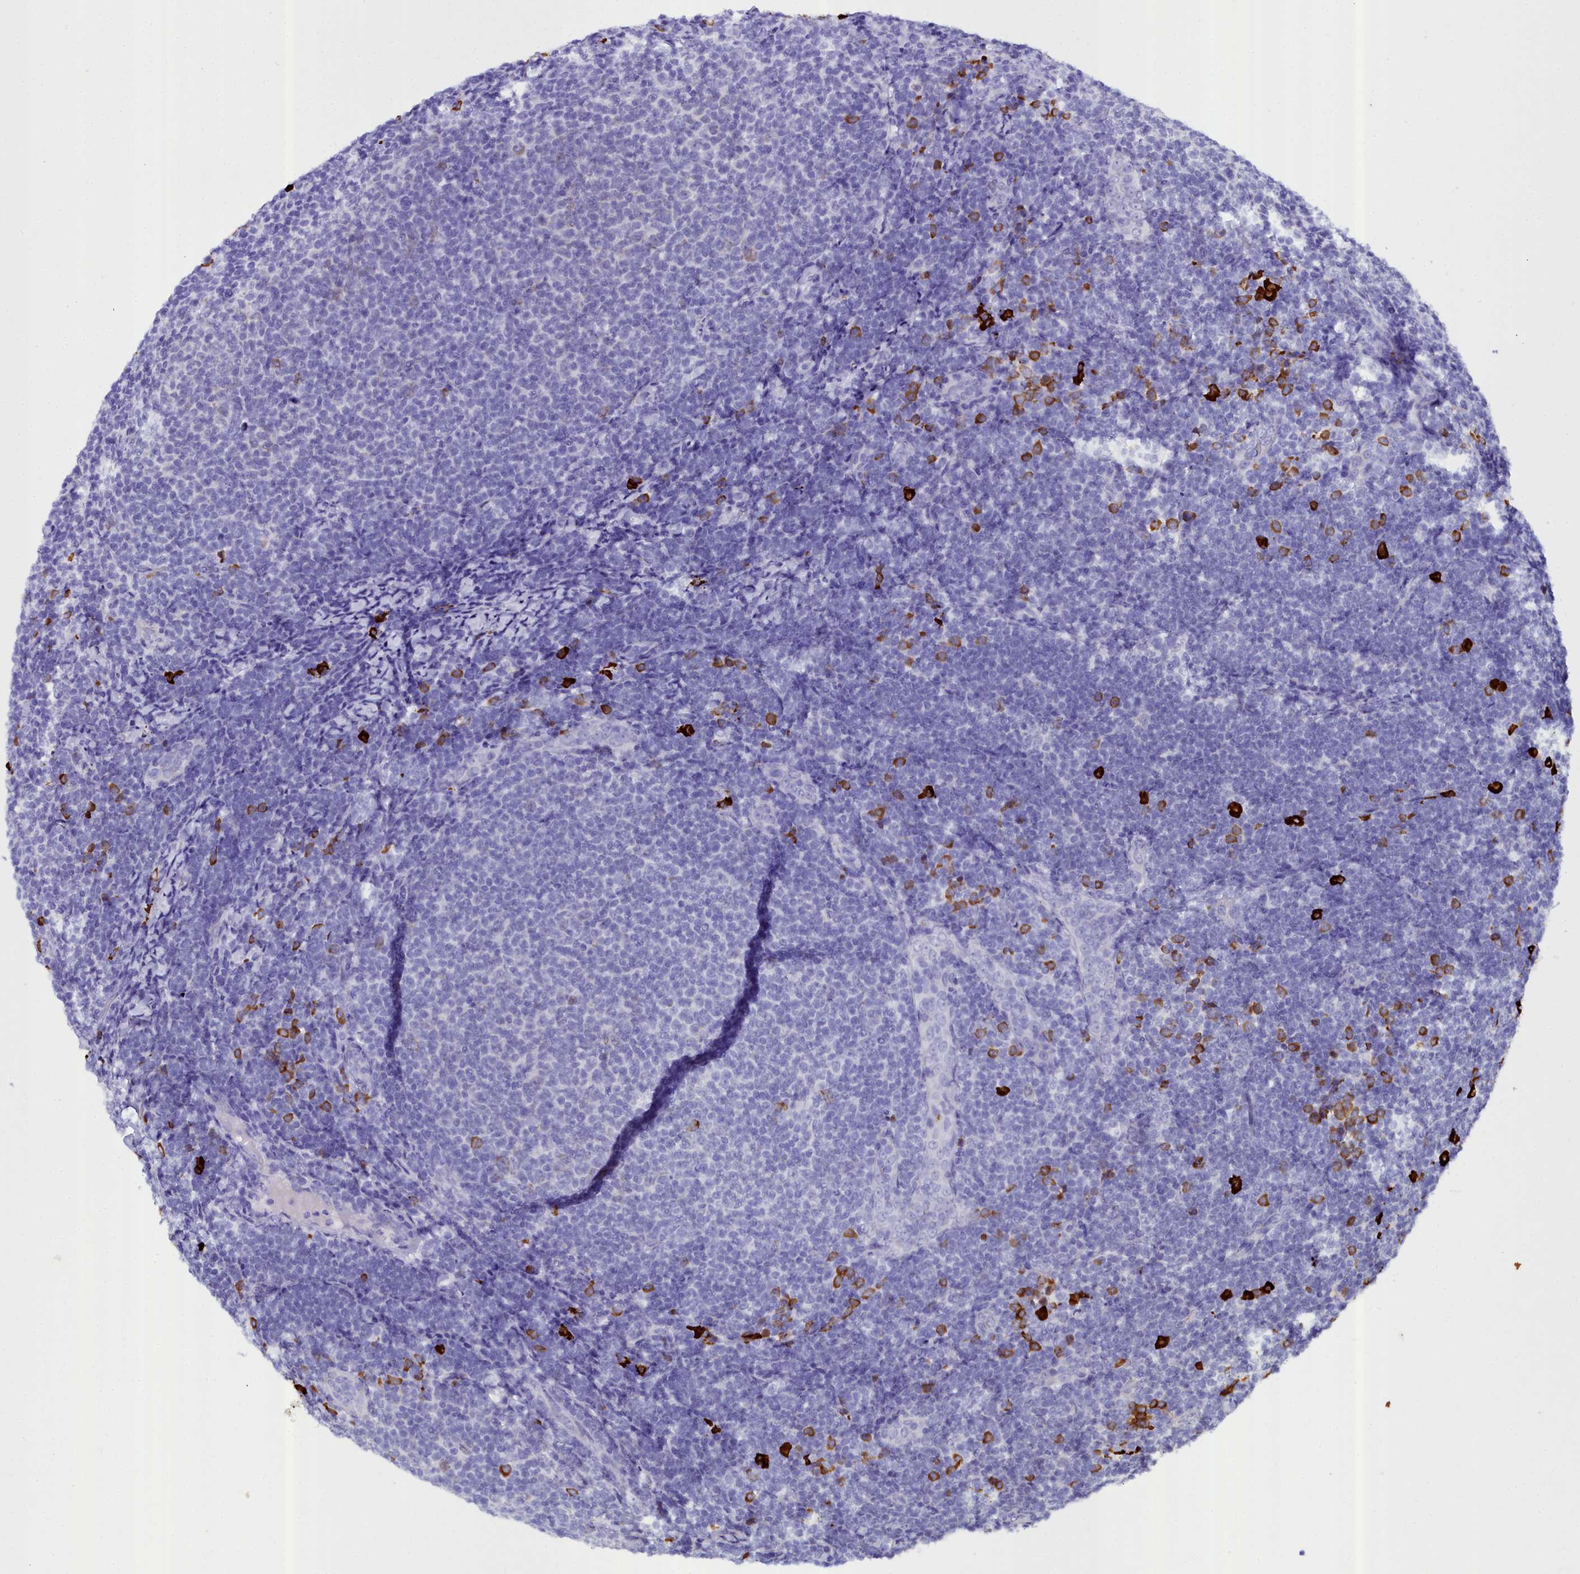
{"staining": {"intensity": "negative", "quantity": "none", "location": "none"}, "tissue": "lymphoma", "cell_type": "Tumor cells", "image_type": "cancer", "snomed": [{"axis": "morphology", "description": "Malignant lymphoma, non-Hodgkin's type, Low grade"}, {"axis": "topography", "description": "Lymph node"}], "caption": "Micrograph shows no significant protein positivity in tumor cells of low-grade malignant lymphoma, non-Hodgkin's type.", "gene": "TXNDC5", "patient": {"sex": "male", "age": 66}}